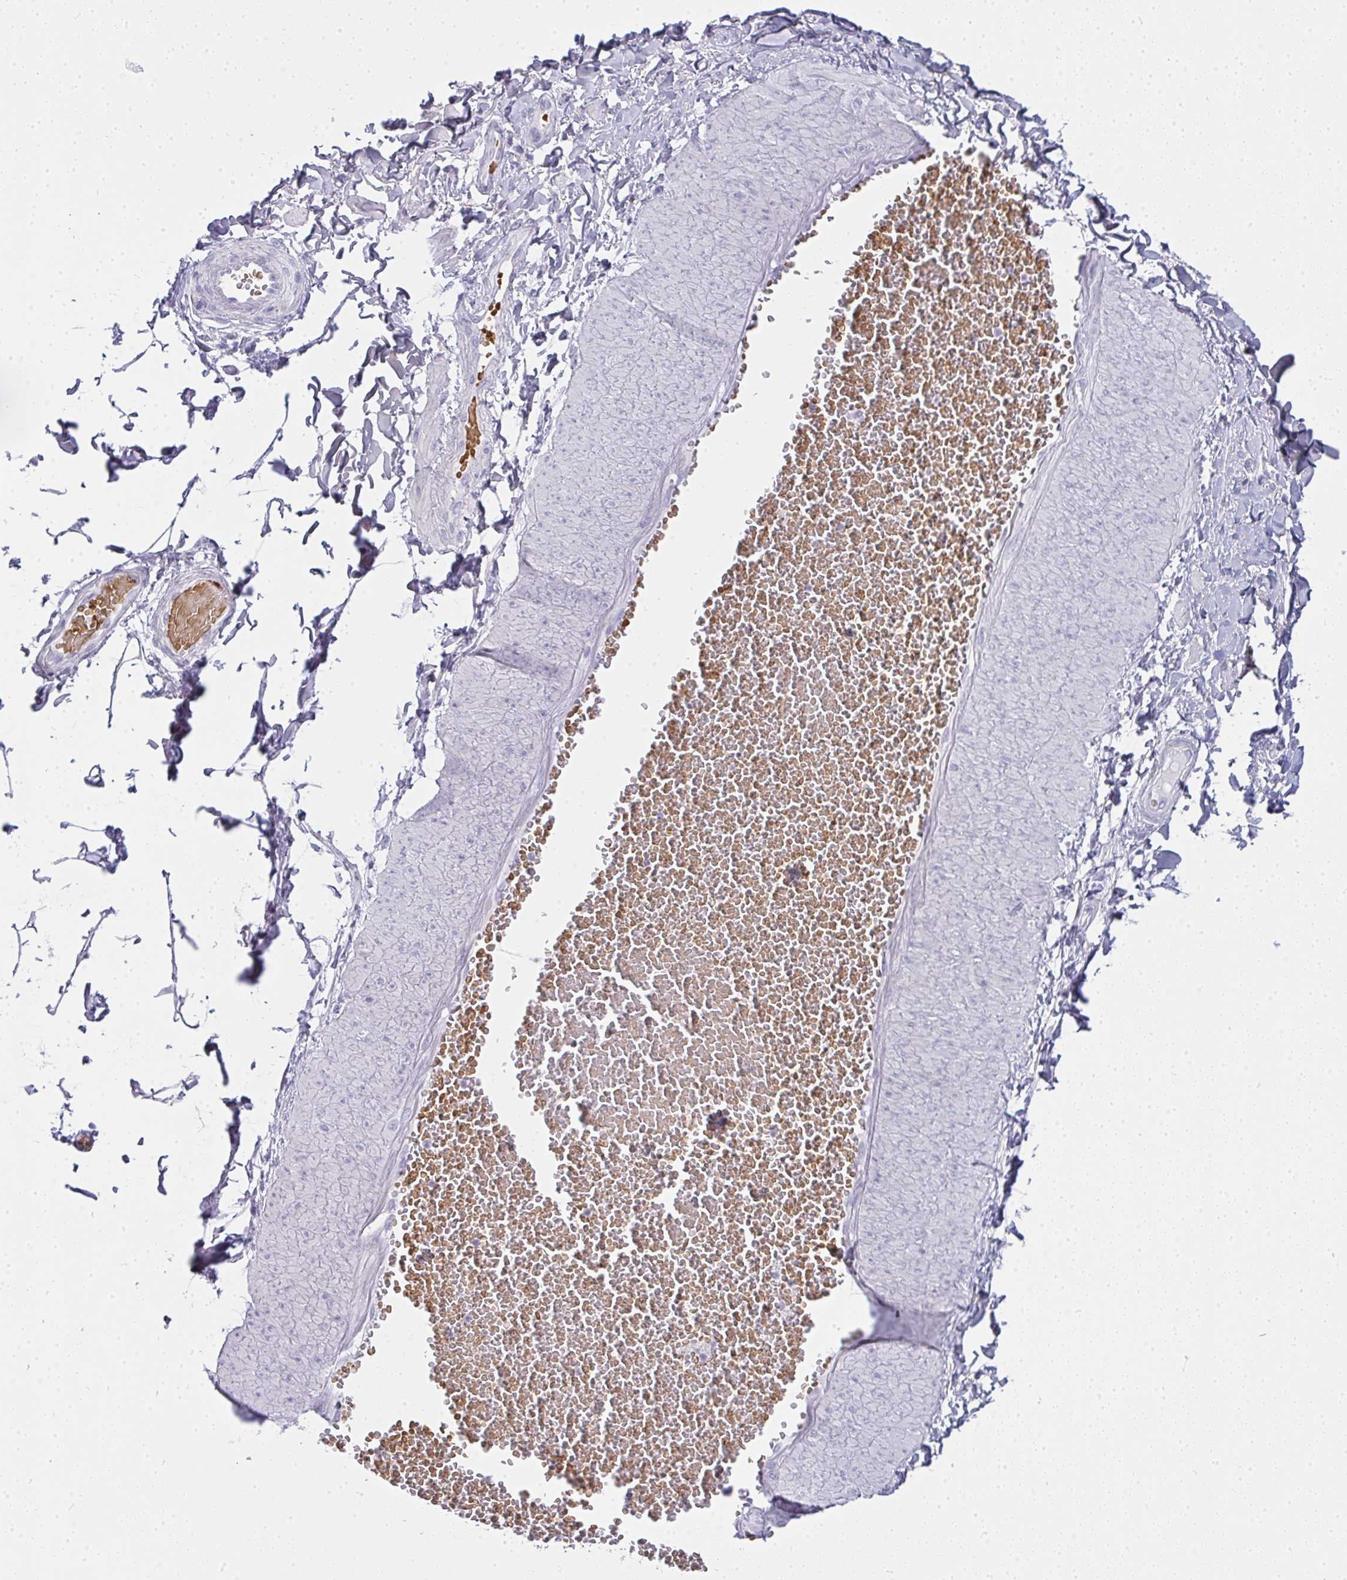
{"staining": {"intensity": "negative", "quantity": "none", "location": "none"}, "tissue": "soft tissue", "cell_type": "Fibroblasts", "image_type": "normal", "snomed": [{"axis": "morphology", "description": "Normal tissue, NOS"}, {"axis": "topography", "description": "Epididymis"}, {"axis": "topography", "description": "Peripheral nerve tissue"}], "caption": "Immunohistochemistry of unremarkable soft tissue exhibits no expression in fibroblasts. The staining was performed using DAB (3,3'-diaminobenzidine) to visualize the protein expression in brown, while the nuclei were stained in blue with hematoxylin (Magnification: 20x).", "gene": "ZNF182", "patient": {"sex": "male", "age": 32}}